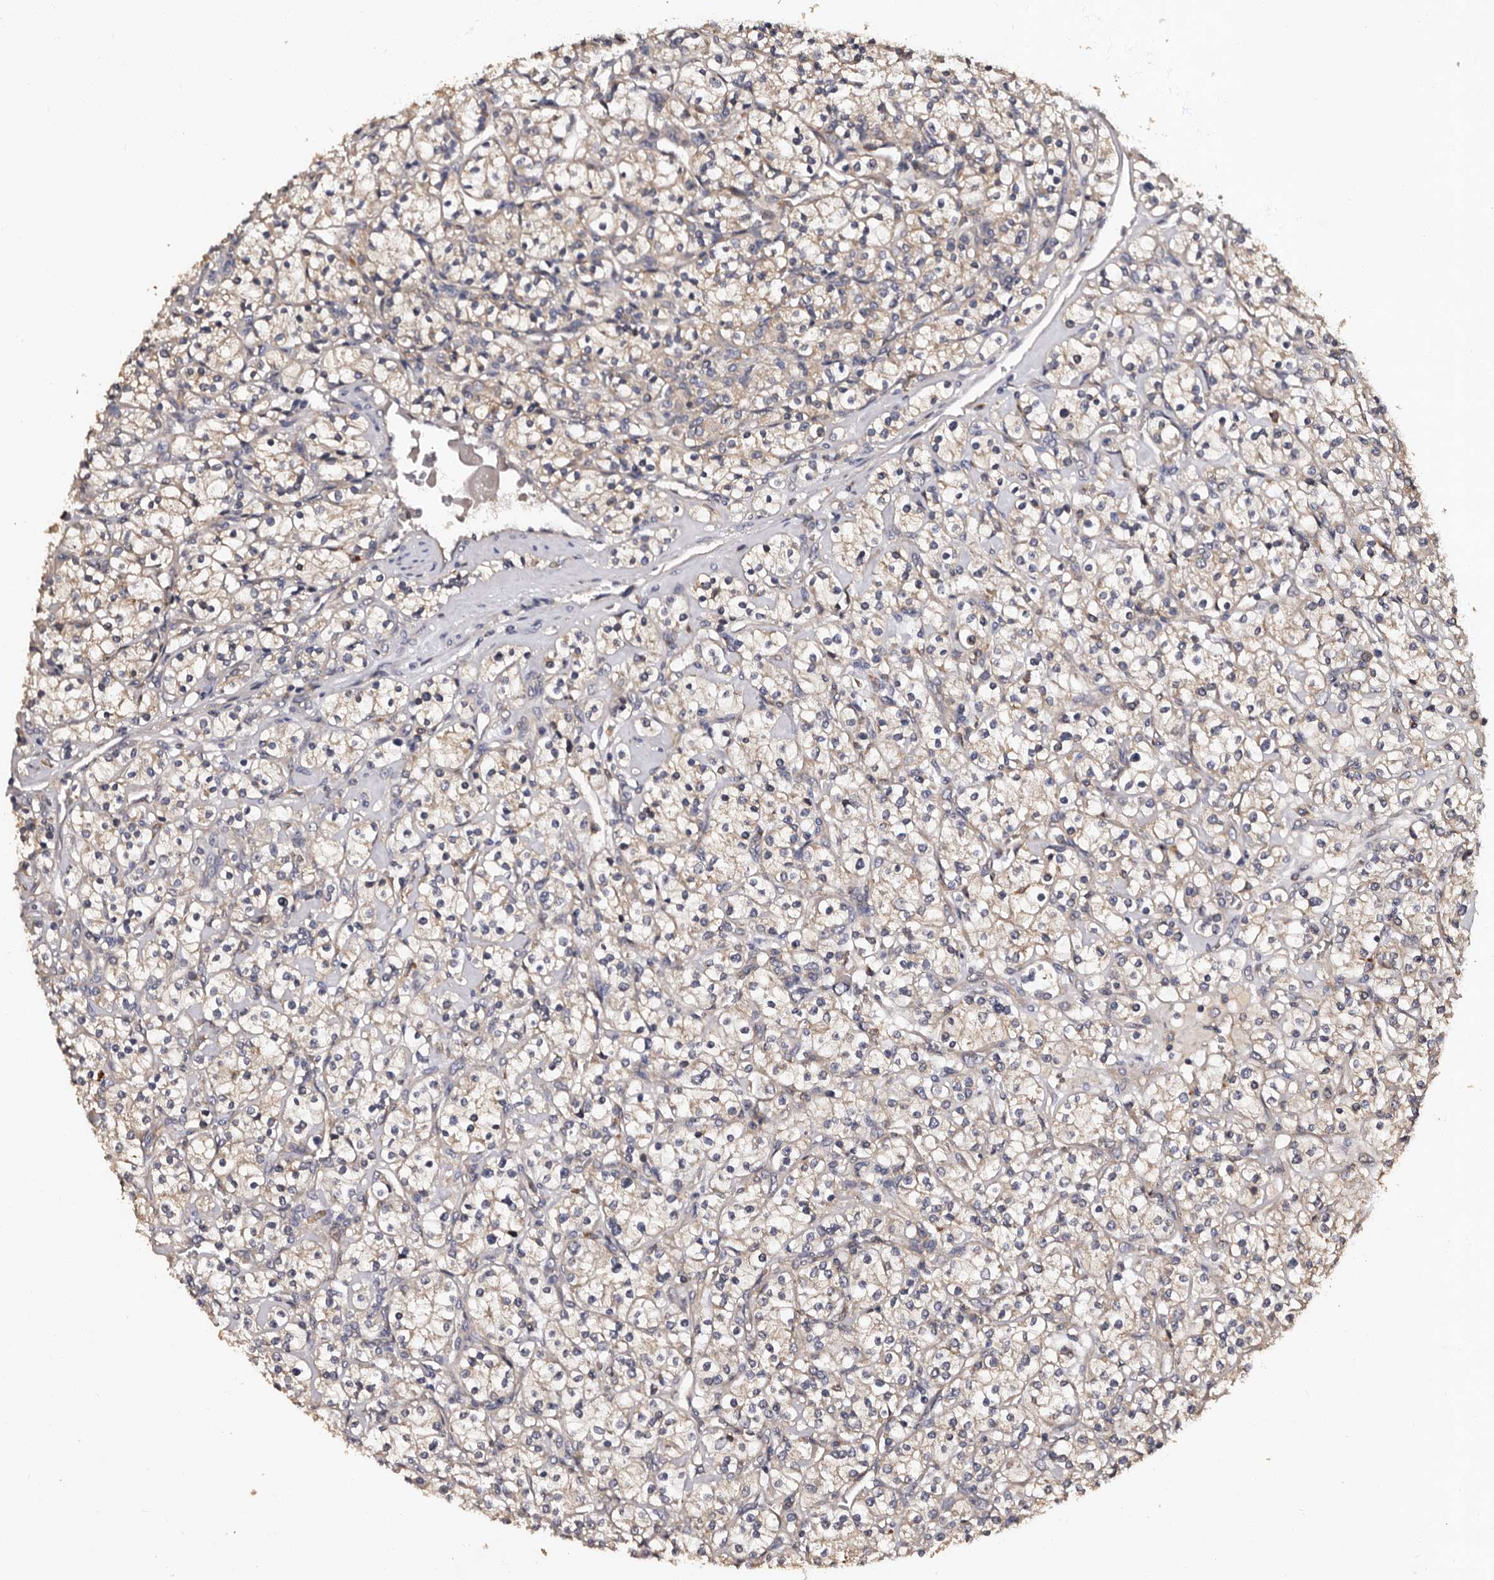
{"staining": {"intensity": "negative", "quantity": "none", "location": "none"}, "tissue": "renal cancer", "cell_type": "Tumor cells", "image_type": "cancer", "snomed": [{"axis": "morphology", "description": "Adenocarcinoma, NOS"}, {"axis": "topography", "description": "Kidney"}], "caption": "There is no significant expression in tumor cells of adenocarcinoma (renal).", "gene": "ADCK5", "patient": {"sex": "male", "age": 77}}